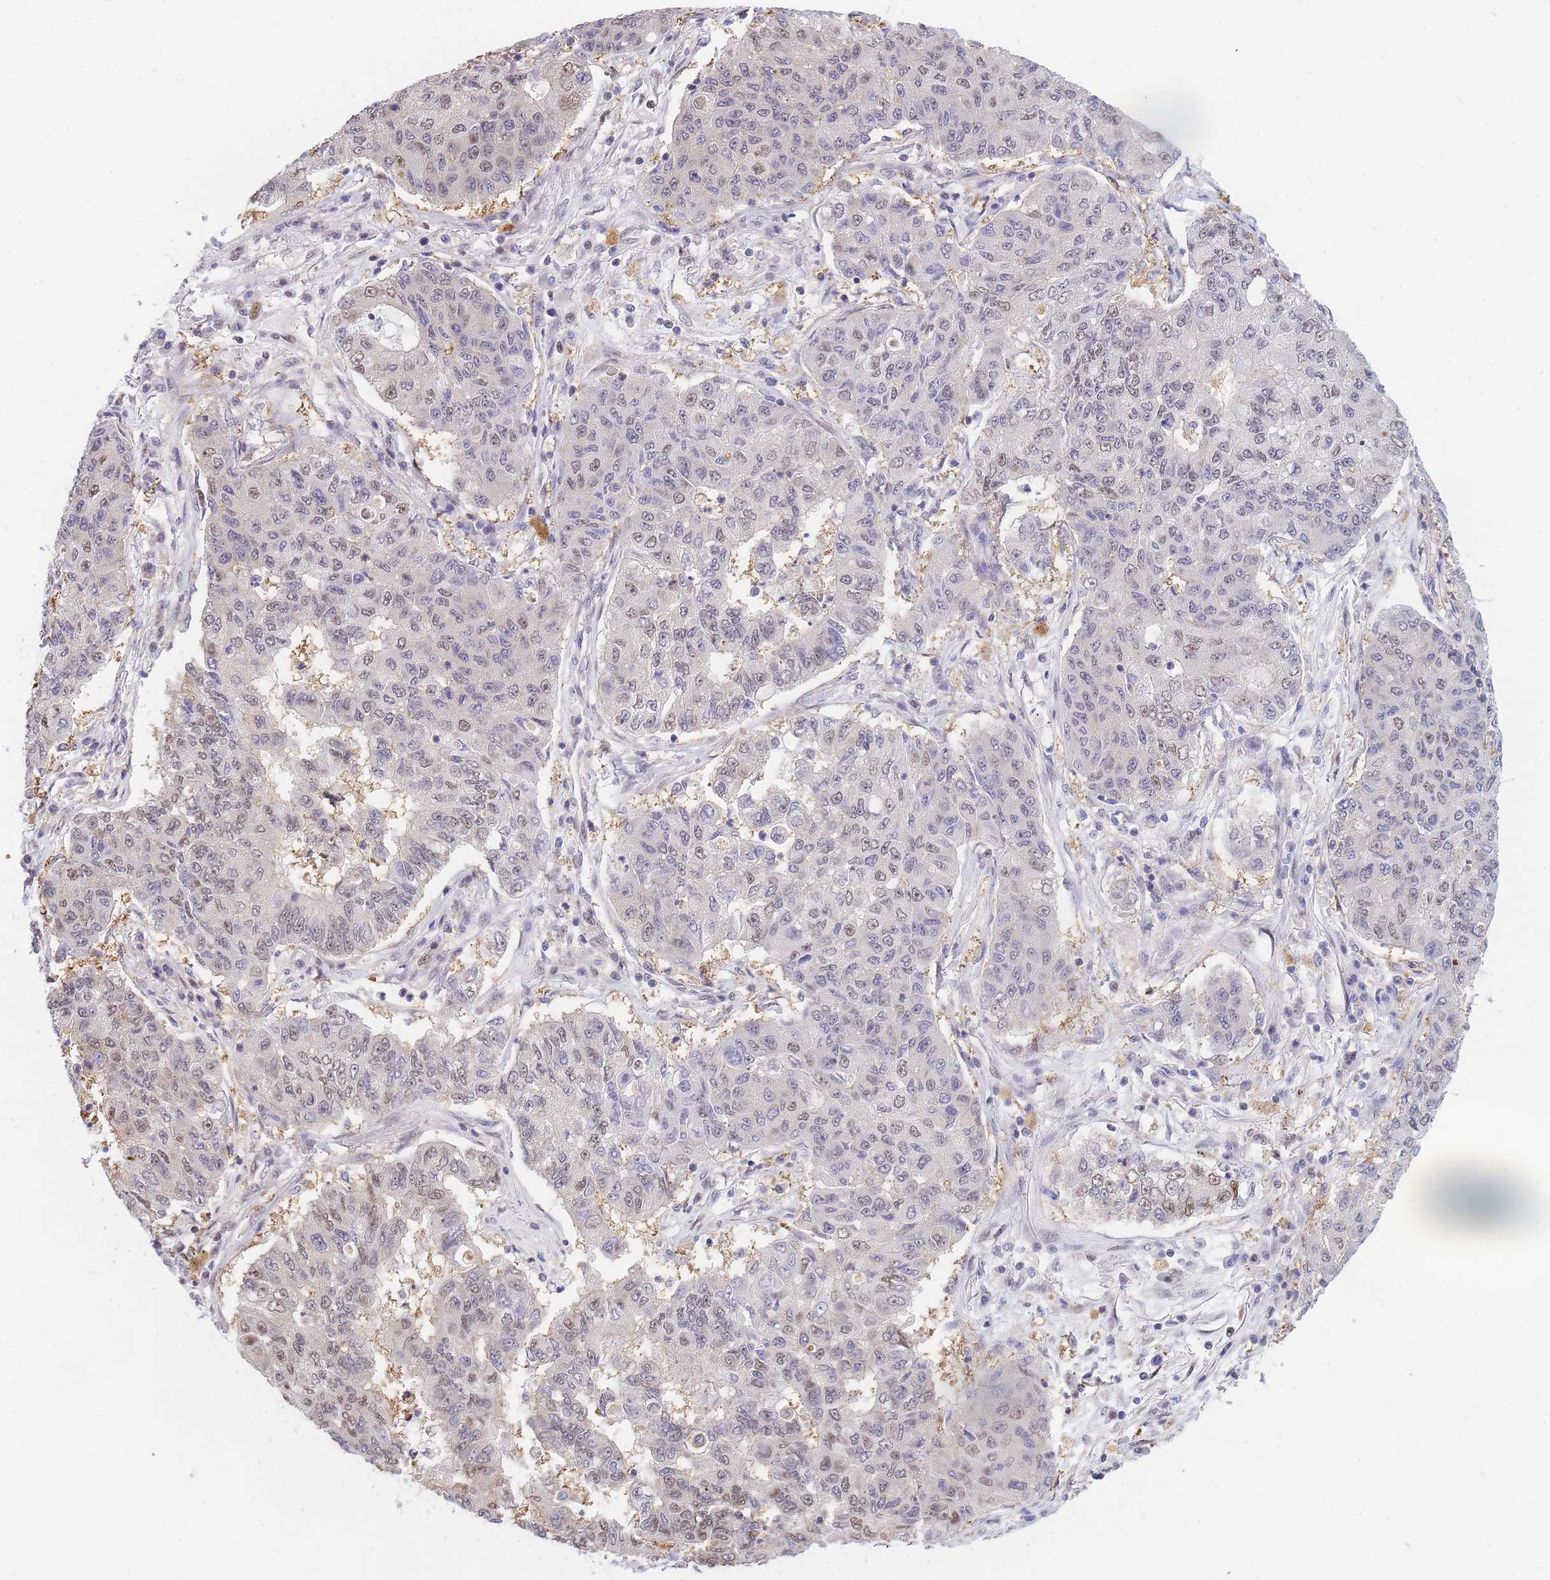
{"staining": {"intensity": "moderate", "quantity": "<25%", "location": "nuclear"}, "tissue": "lung cancer", "cell_type": "Tumor cells", "image_type": "cancer", "snomed": [{"axis": "morphology", "description": "Squamous cell carcinoma, NOS"}, {"axis": "topography", "description": "Lung"}], "caption": "Lung squamous cell carcinoma stained for a protein demonstrates moderate nuclear positivity in tumor cells.", "gene": "CRACD", "patient": {"sex": "male", "age": 74}}